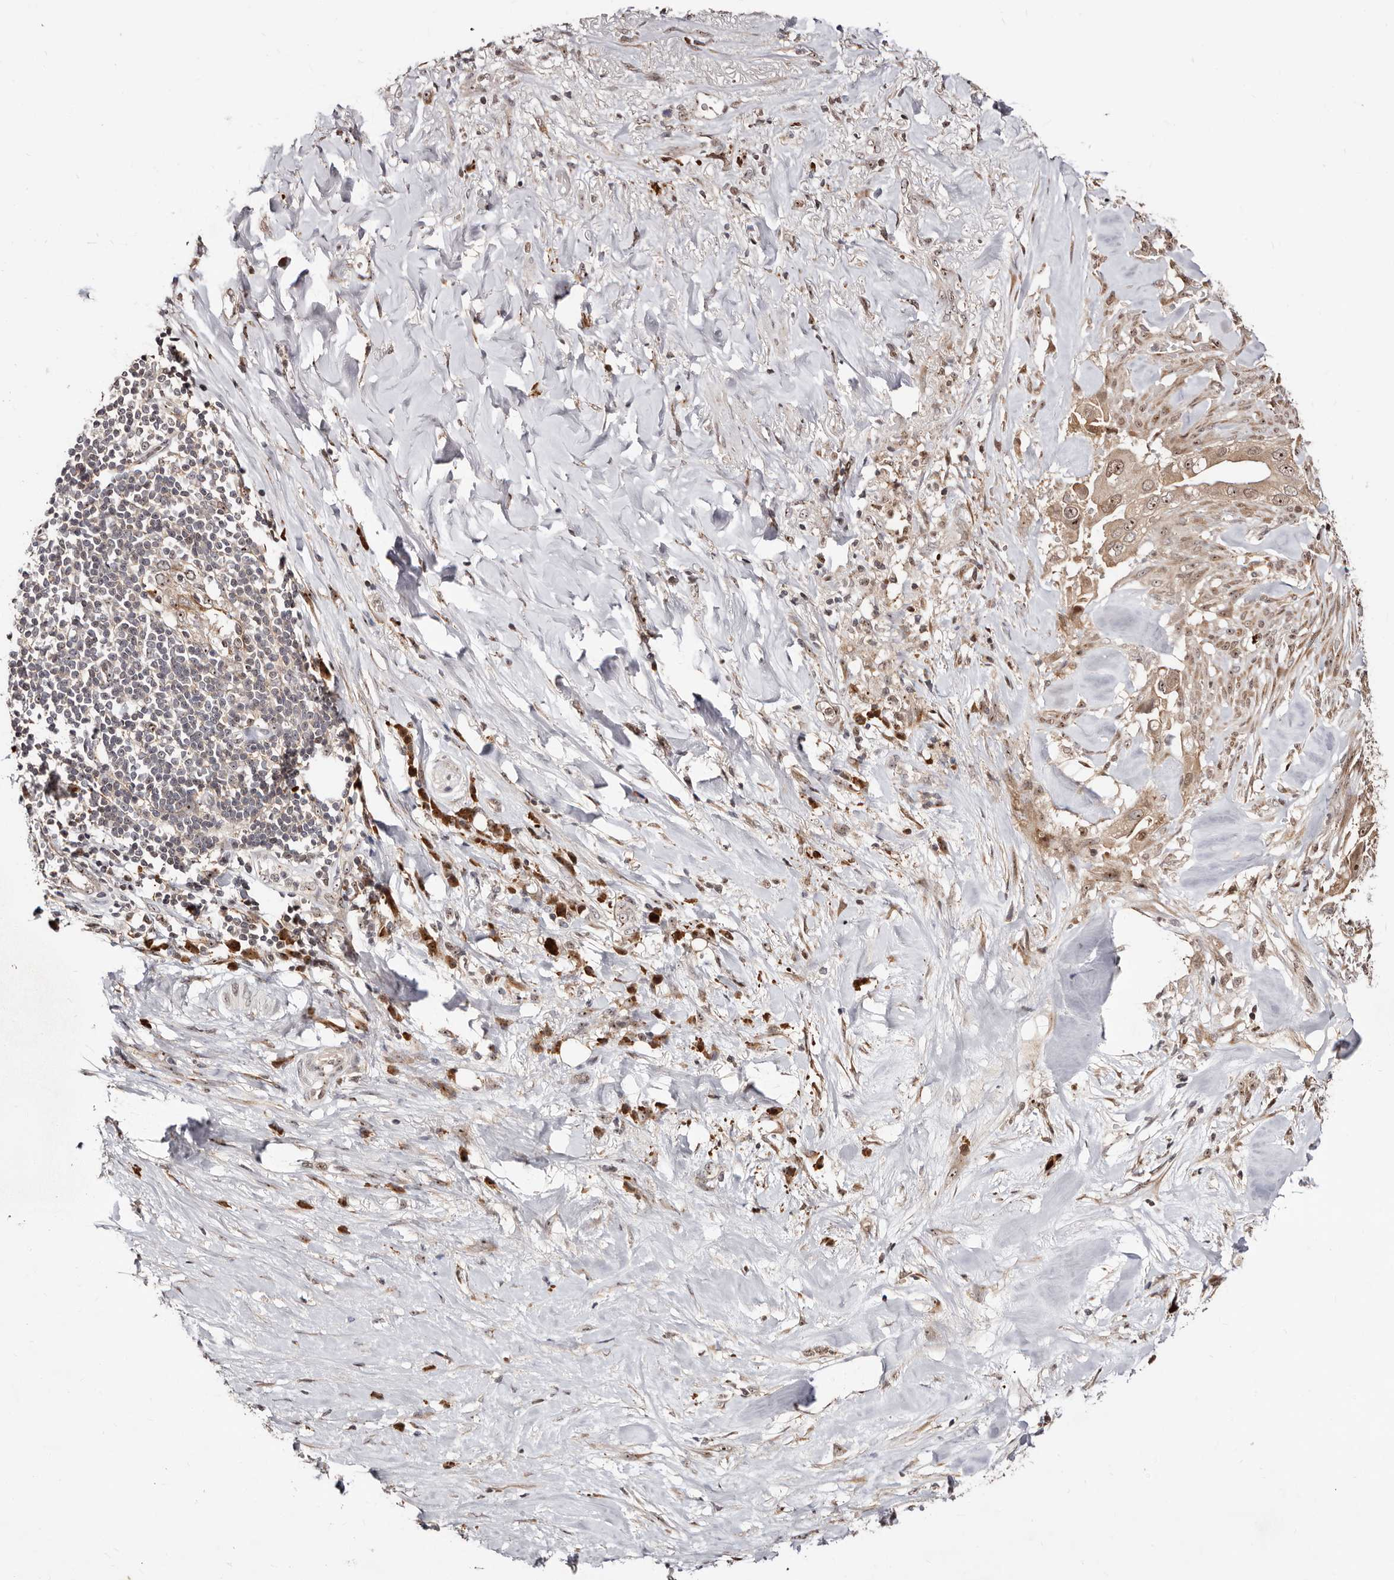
{"staining": {"intensity": "moderate", "quantity": ">75%", "location": "cytoplasmic/membranous,nuclear"}, "tissue": "pancreatic cancer", "cell_type": "Tumor cells", "image_type": "cancer", "snomed": [{"axis": "morphology", "description": "Inflammation, NOS"}, {"axis": "morphology", "description": "Adenocarcinoma, NOS"}, {"axis": "topography", "description": "Pancreas"}], "caption": "This photomicrograph demonstrates pancreatic cancer (adenocarcinoma) stained with immunohistochemistry to label a protein in brown. The cytoplasmic/membranous and nuclear of tumor cells show moderate positivity for the protein. Nuclei are counter-stained blue.", "gene": "APOL6", "patient": {"sex": "female", "age": 56}}